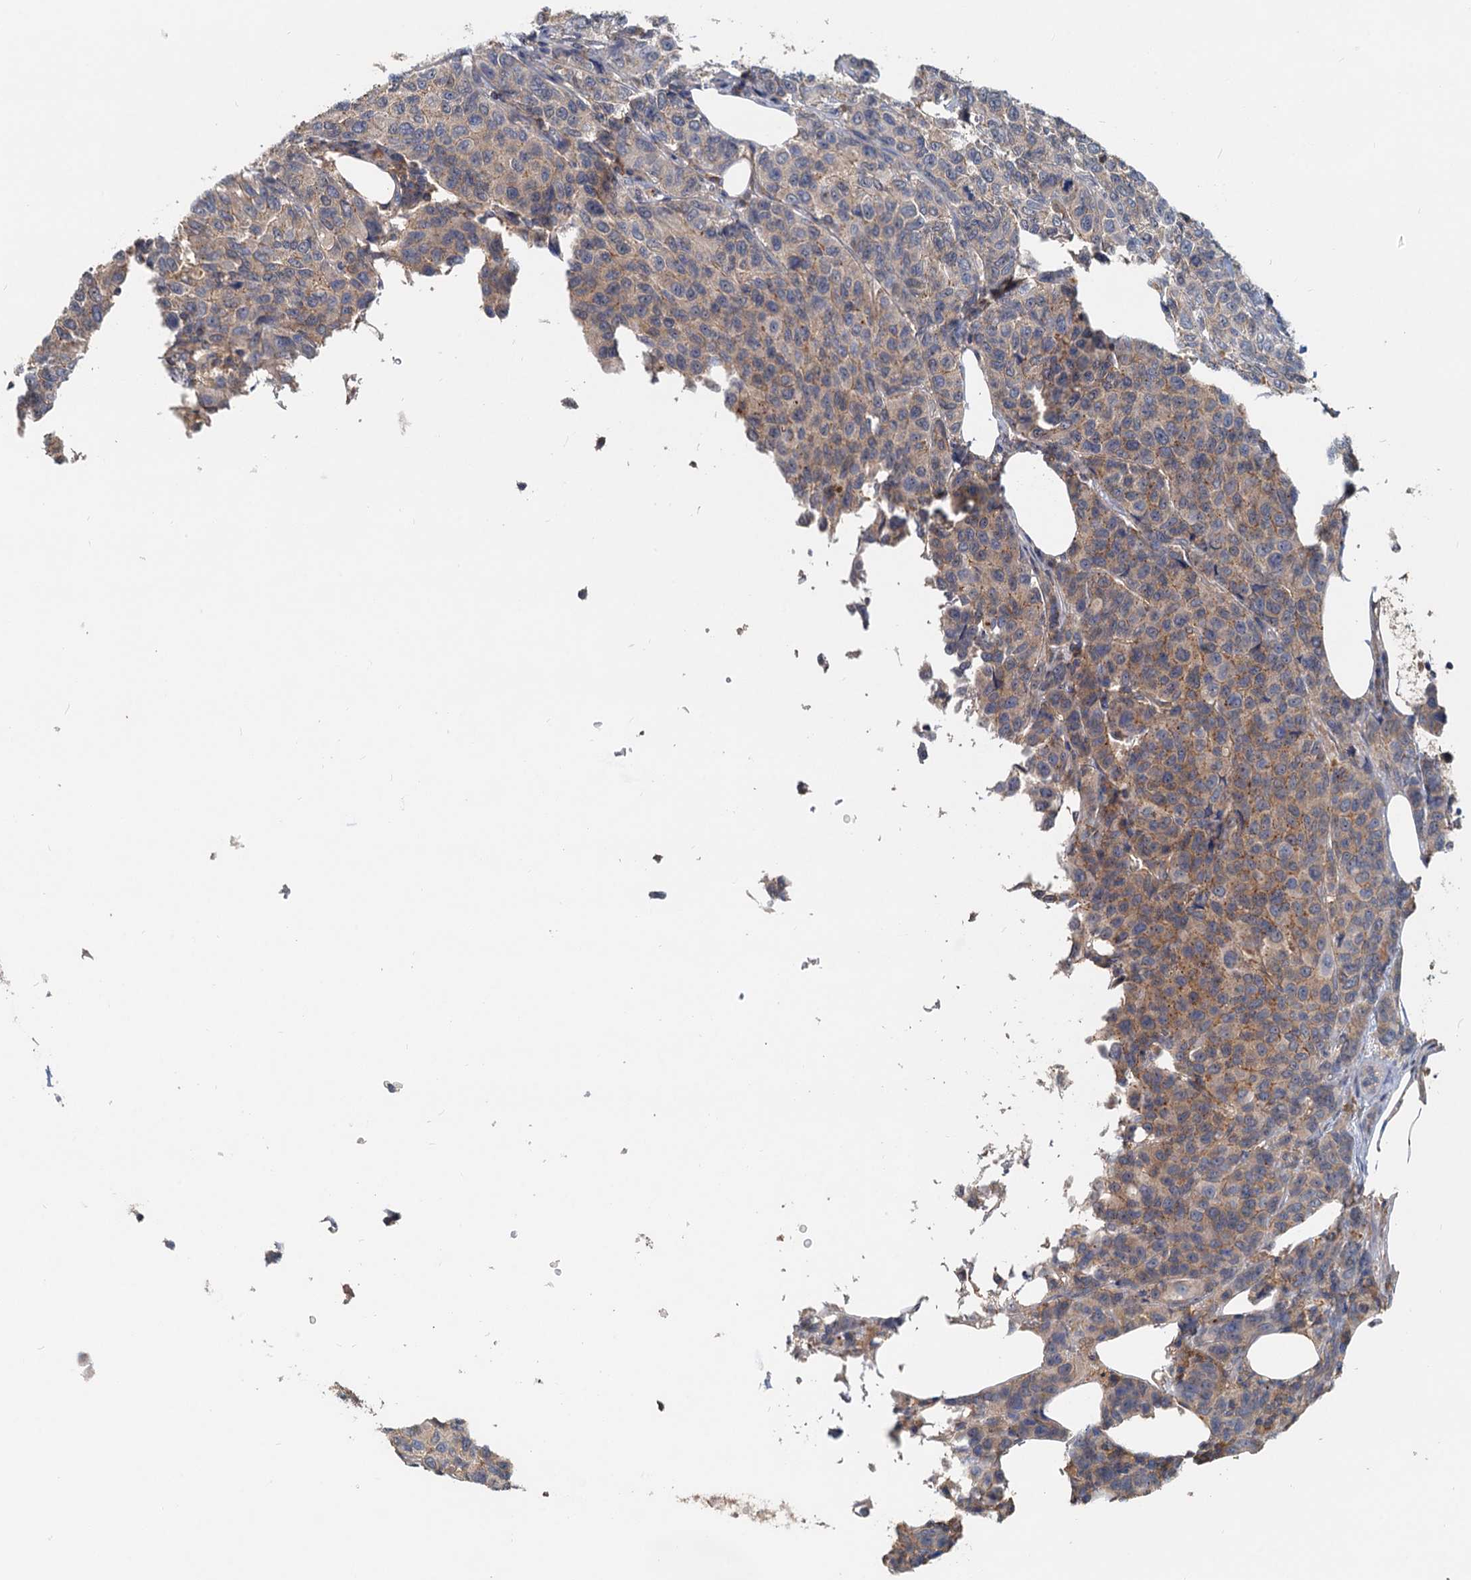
{"staining": {"intensity": "weak", "quantity": "25%-75%", "location": "cytoplasmic/membranous"}, "tissue": "breast cancer", "cell_type": "Tumor cells", "image_type": "cancer", "snomed": [{"axis": "morphology", "description": "Duct carcinoma"}, {"axis": "topography", "description": "Breast"}], "caption": "Tumor cells exhibit low levels of weak cytoplasmic/membranous positivity in about 25%-75% of cells in breast cancer (intraductal carcinoma).", "gene": "TOLLIP", "patient": {"sex": "female", "age": 55}}